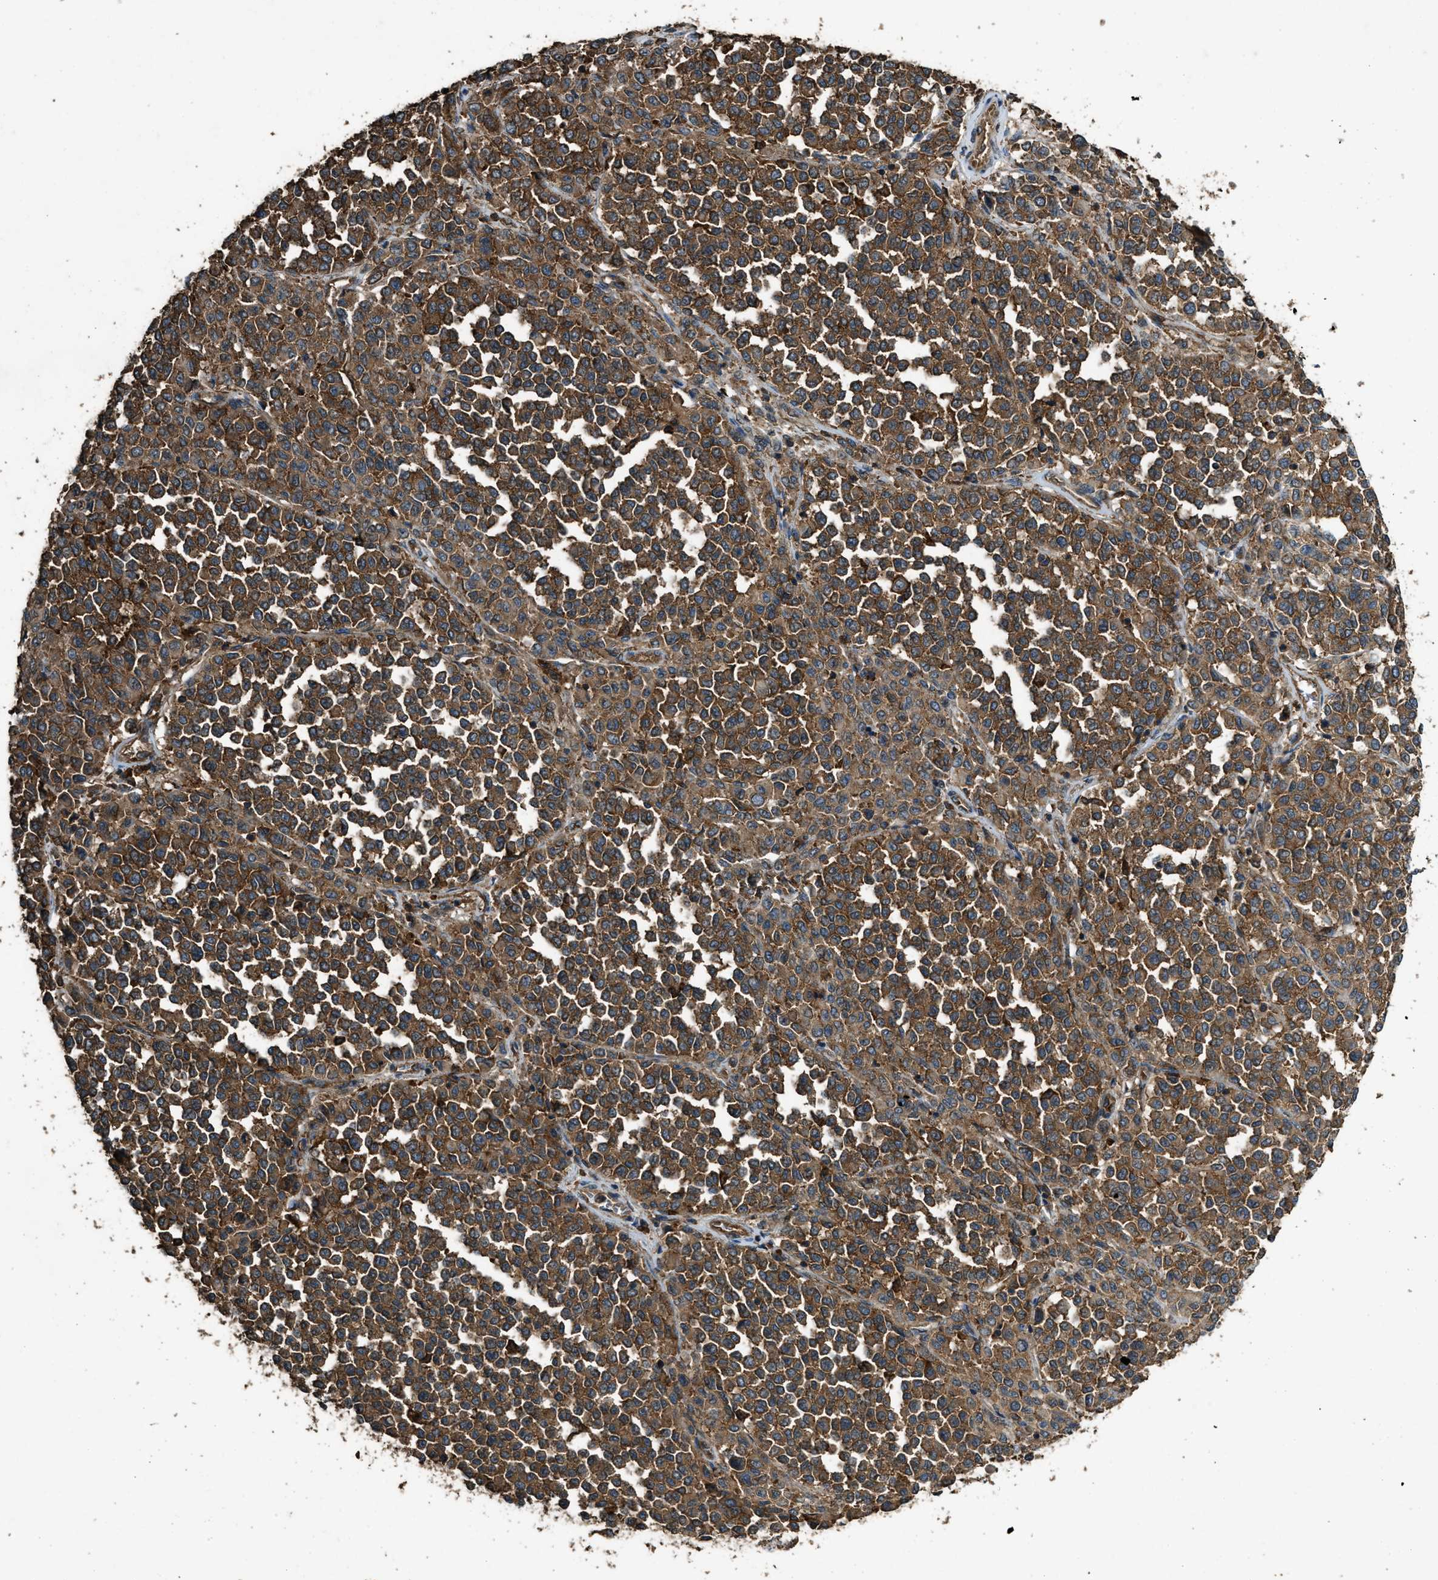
{"staining": {"intensity": "moderate", "quantity": ">75%", "location": "cytoplasmic/membranous"}, "tissue": "melanoma", "cell_type": "Tumor cells", "image_type": "cancer", "snomed": [{"axis": "morphology", "description": "Malignant melanoma, Metastatic site"}, {"axis": "topography", "description": "Pancreas"}], "caption": "A photomicrograph of malignant melanoma (metastatic site) stained for a protein reveals moderate cytoplasmic/membranous brown staining in tumor cells.", "gene": "MAP3K8", "patient": {"sex": "female", "age": 30}}